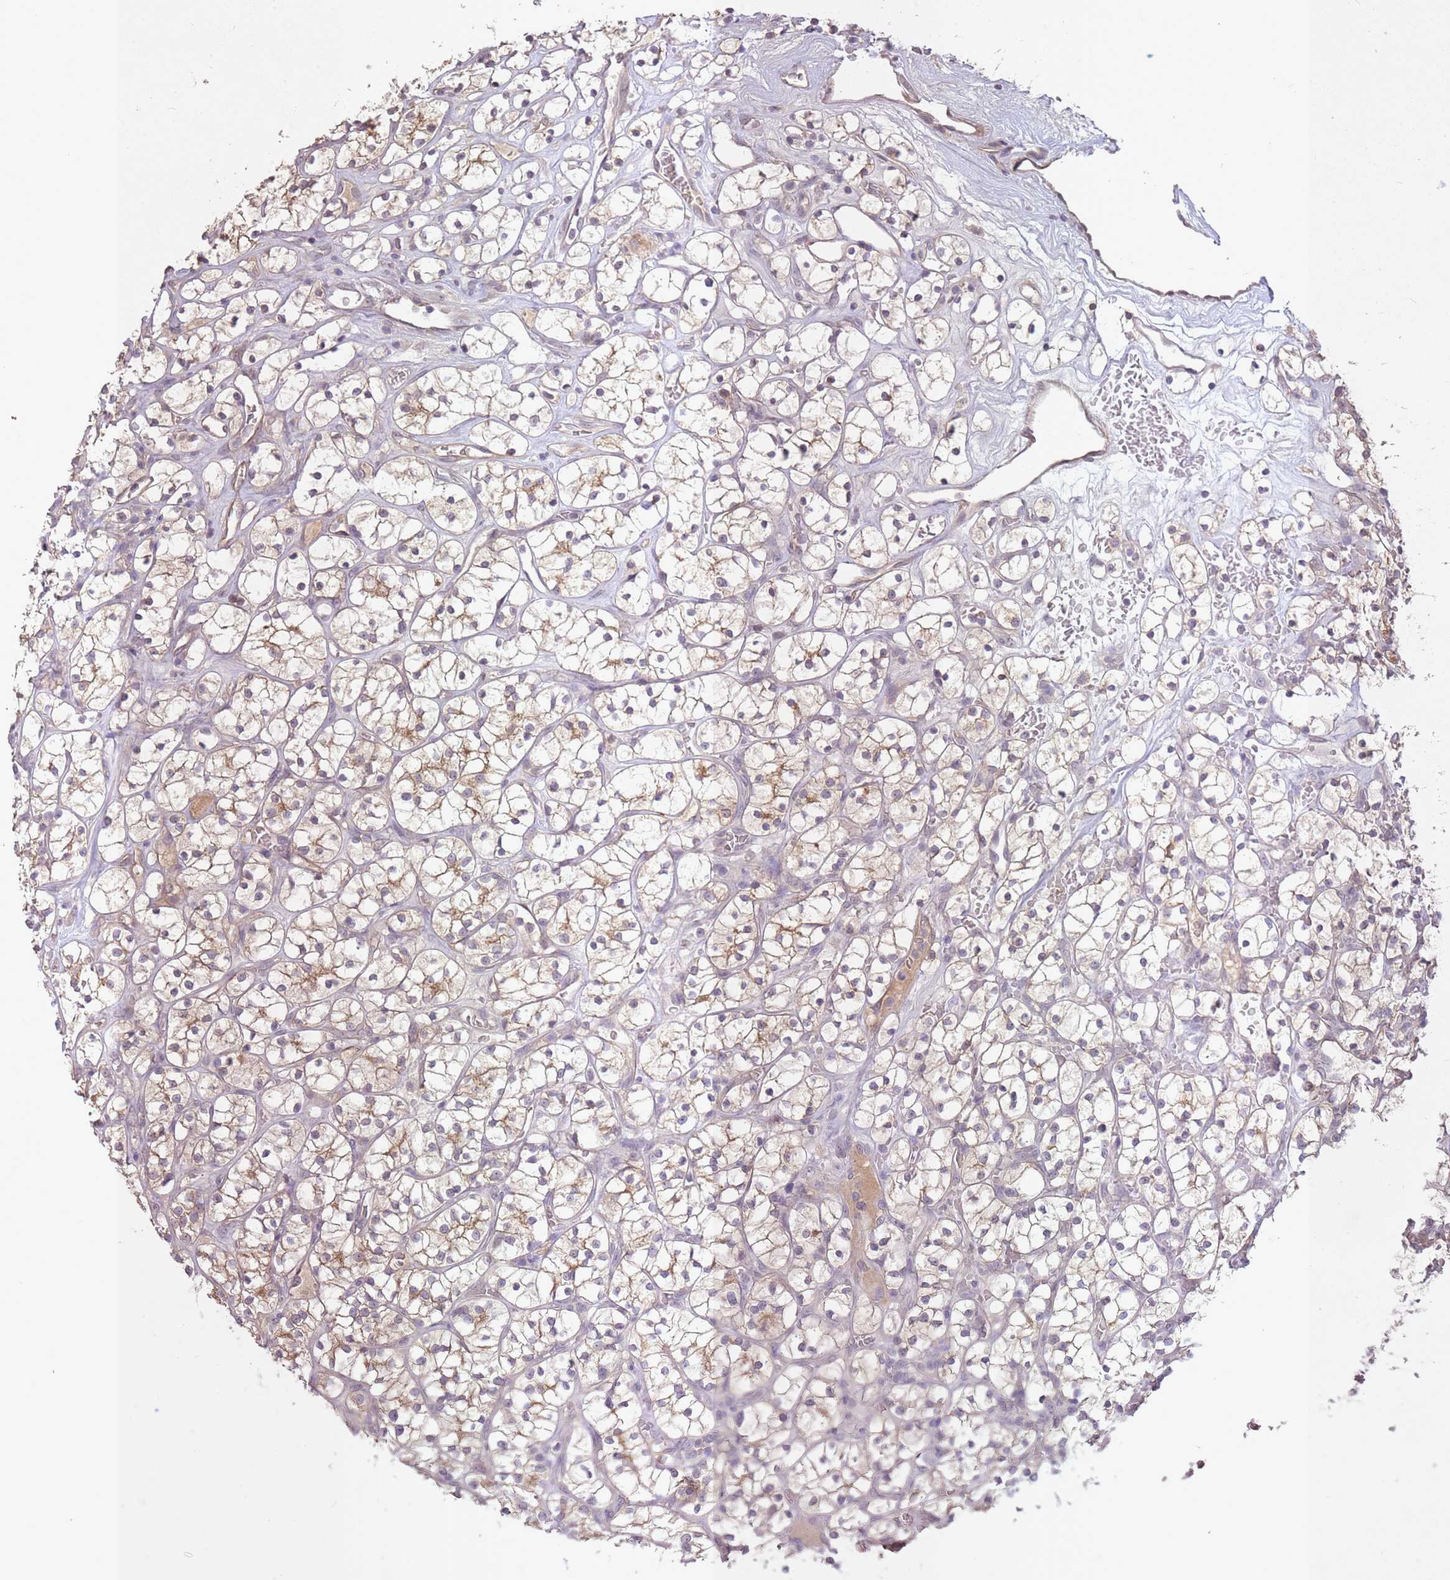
{"staining": {"intensity": "moderate", "quantity": "25%-75%", "location": "cytoplasmic/membranous"}, "tissue": "renal cancer", "cell_type": "Tumor cells", "image_type": "cancer", "snomed": [{"axis": "morphology", "description": "Adenocarcinoma, NOS"}, {"axis": "topography", "description": "Kidney"}], "caption": "DAB immunohistochemical staining of renal cancer (adenocarcinoma) demonstrates moderate cytoplasmic/membranous protein expression in approximately 25%-75% of tumor cells.", "gene": "LRATD2", "patient": {"sex": "female", "age": 64}}